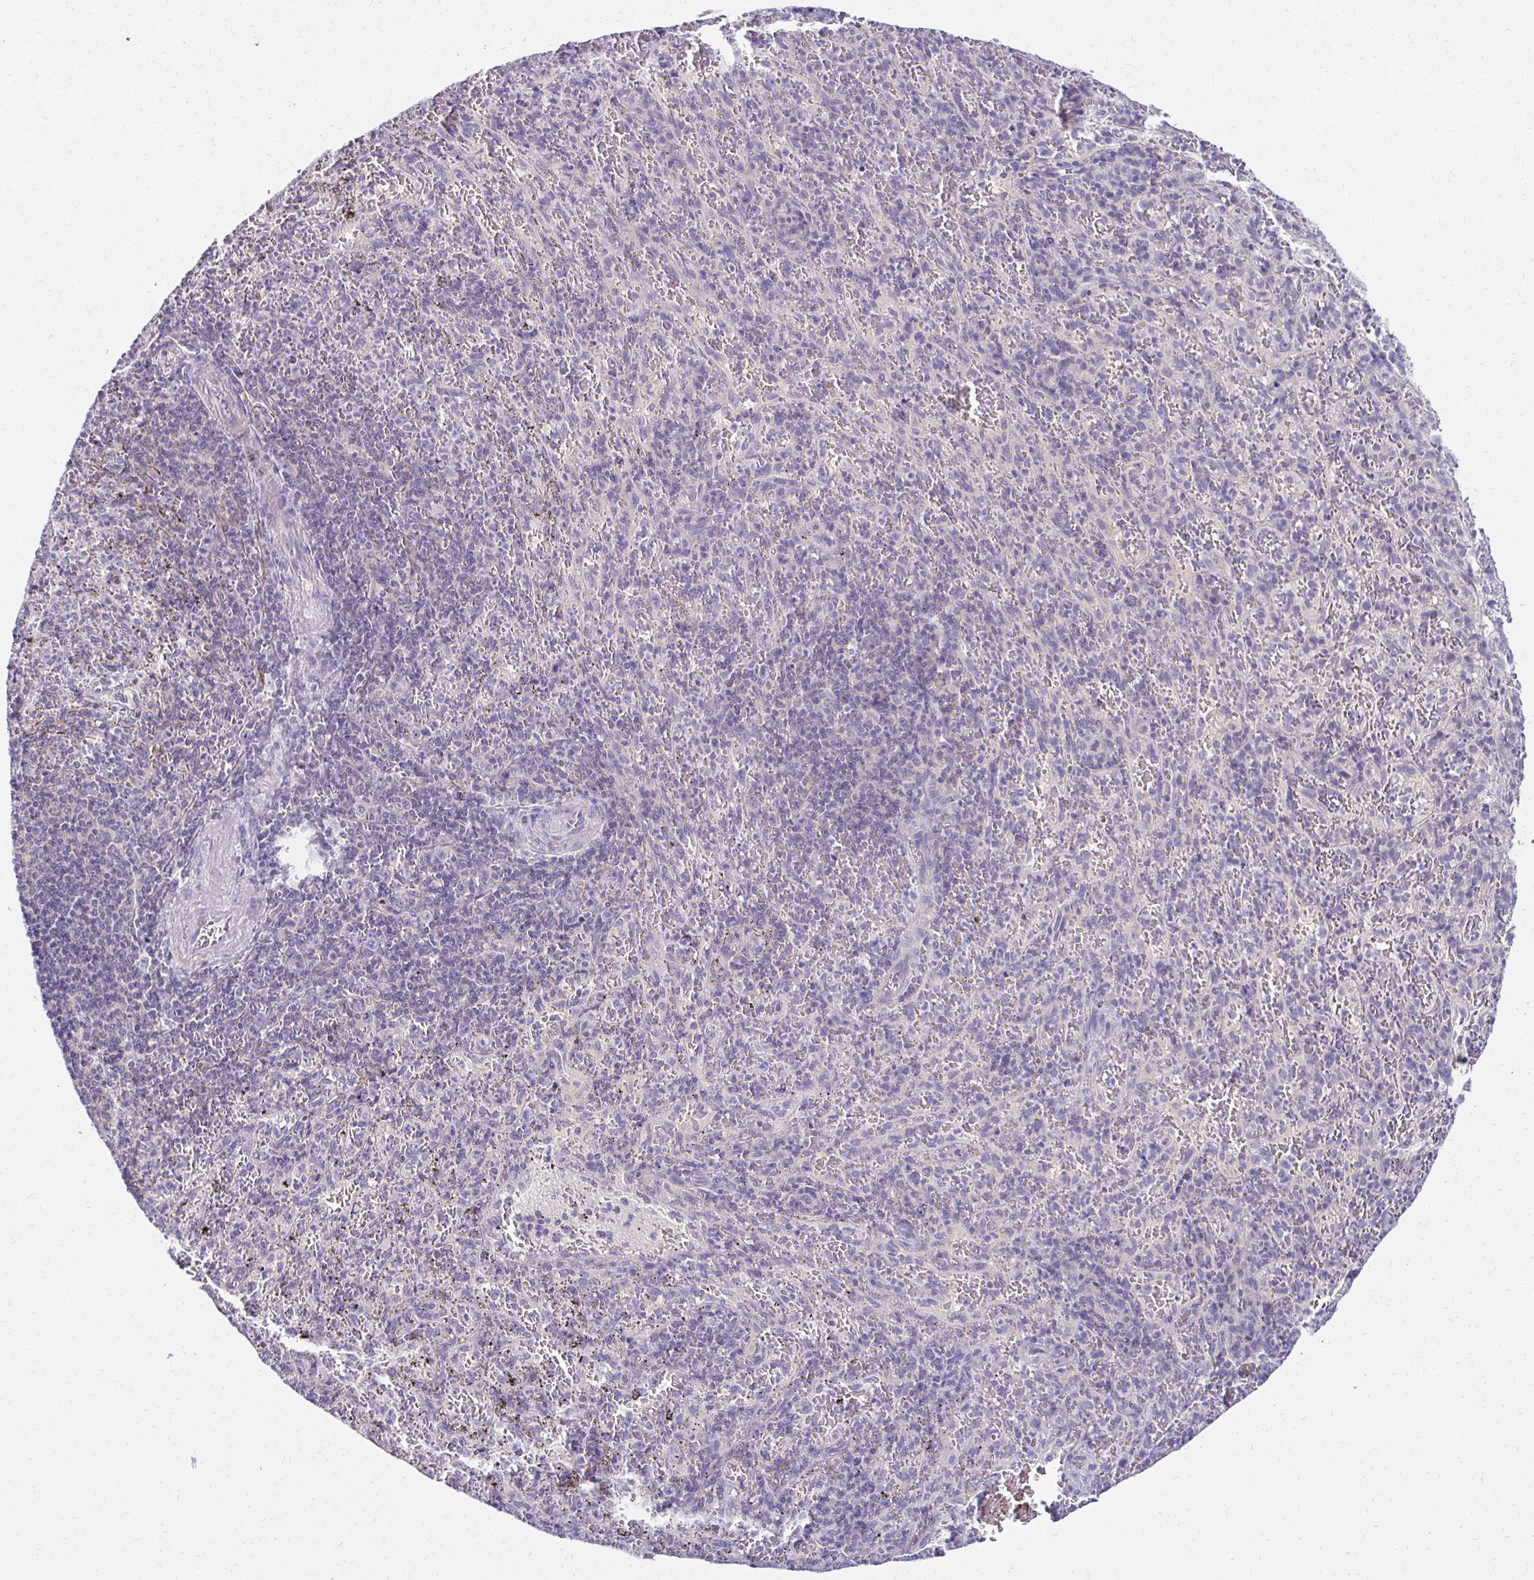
{"staining": {"intensity": "negative", "quantity": "none", "location": "none"}, "tissue": "spleen", "cell_type": "Cells in red pulp", "image_type": "normal", "snomed": [{"axis": "morphology", "description": "Normal tissue, NOS"}, {"axis": "topography", "description": "Spleen"}], "caption": "The histopathology image exhibits no significant staining in cells in red pulp of spleen.", "gene": "C1QTNF2", "patient": {"sex": "male", "age": 57}}